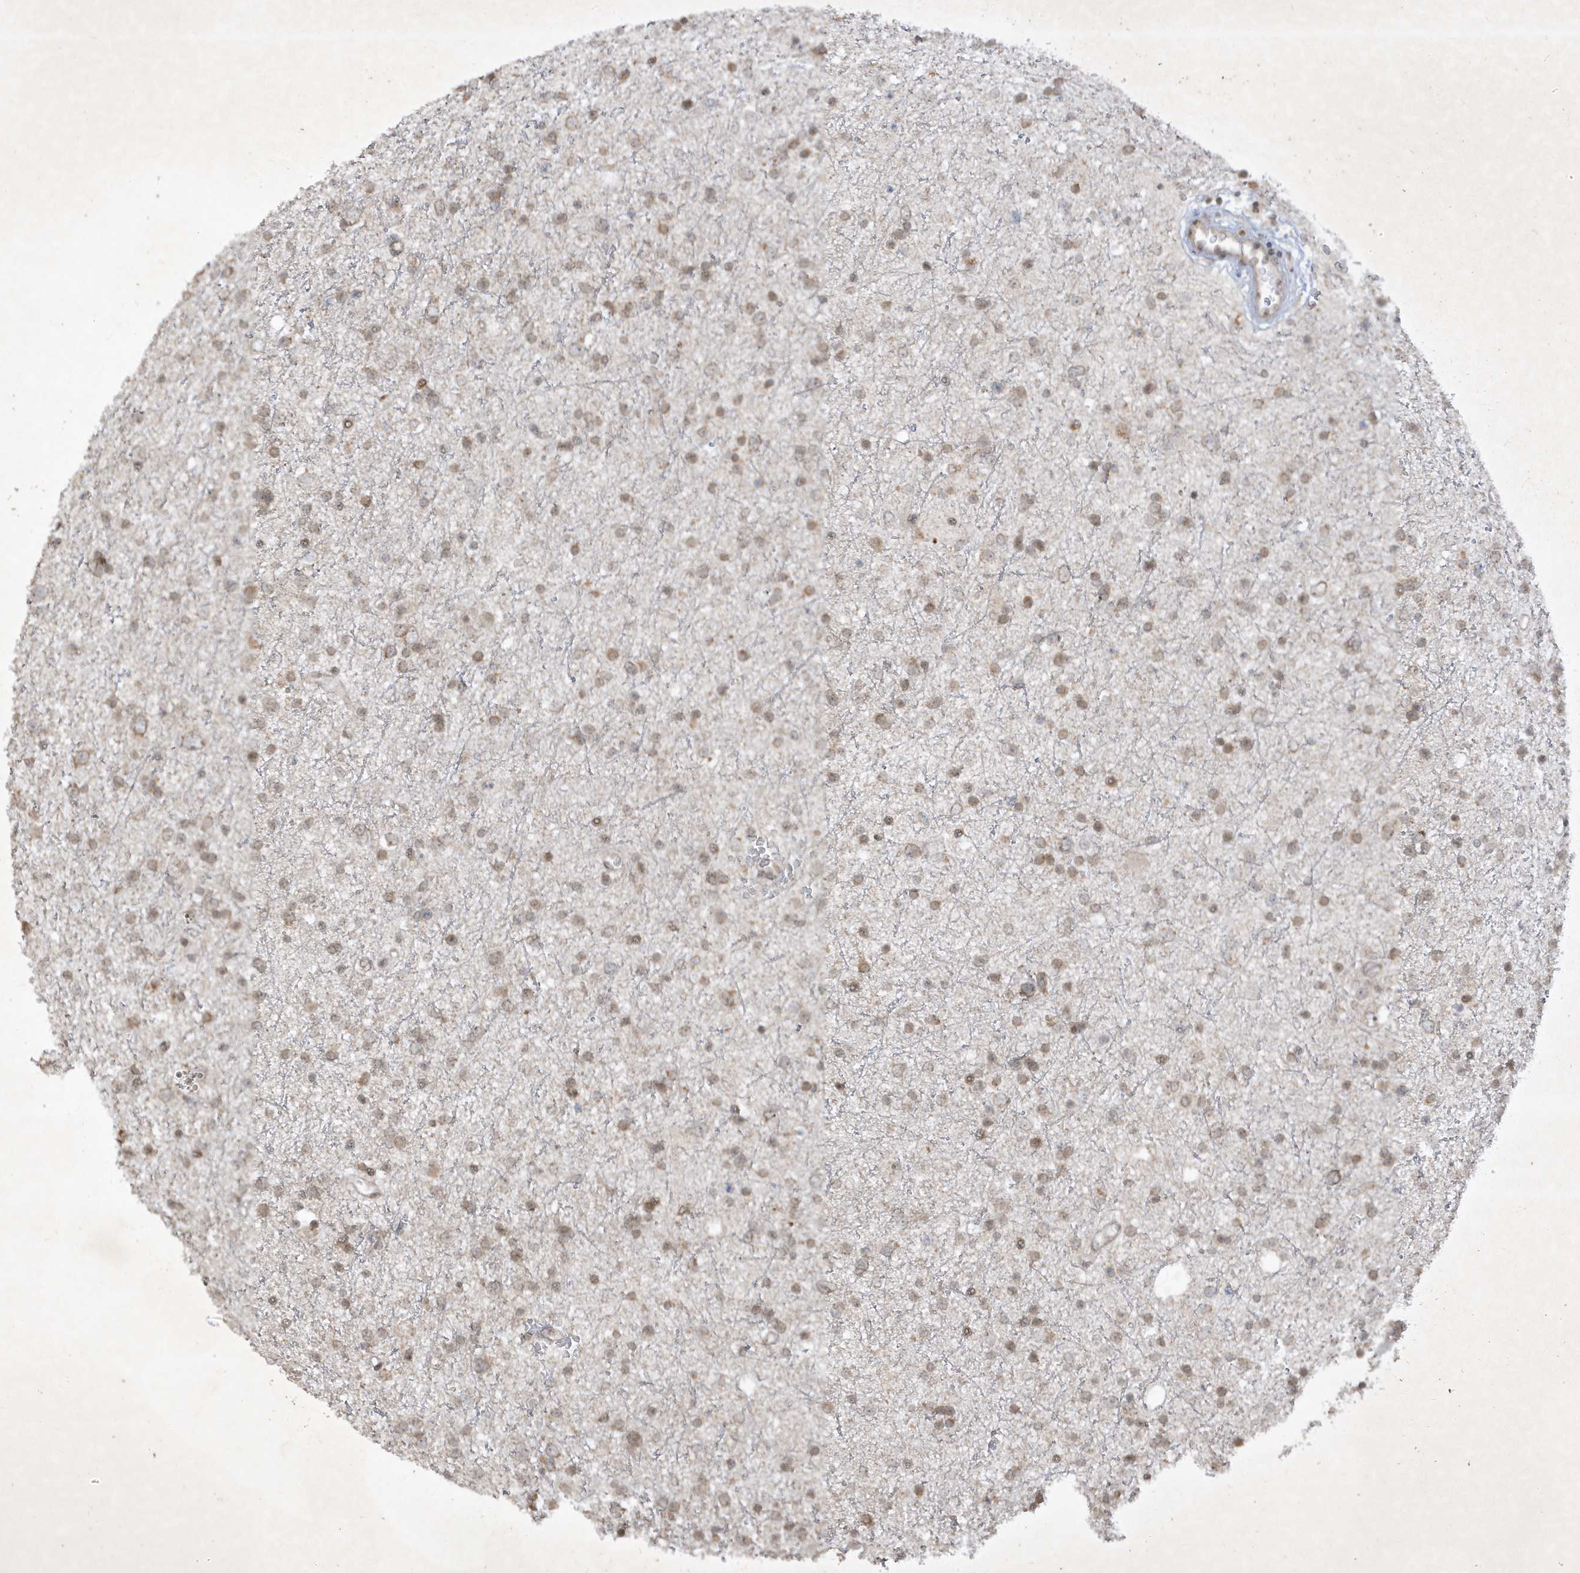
{"staining": {"intensity": "weak", "quantity": ">75%", "location": "cytoplasmic/membranous"}, "tissue": "glioma", "cell_type": "Tumor cells", "image_type": "cancer", "snomed": [{"axis": "morphology", "description": "Glioma, malignant, Low grade"}, {"axis": "topography", "description": "Brain"}], "caption": "The image exhibits staining of malignant glioma (low-grade), revealing weak cytoplasmic/membranous protein expression (brown color) within tumor cells. (brown staining indicates protein expression, while blue staining denotes nuclei).", "gene": "ZNF213", "patient": {"sex": "female", "age": 37}}